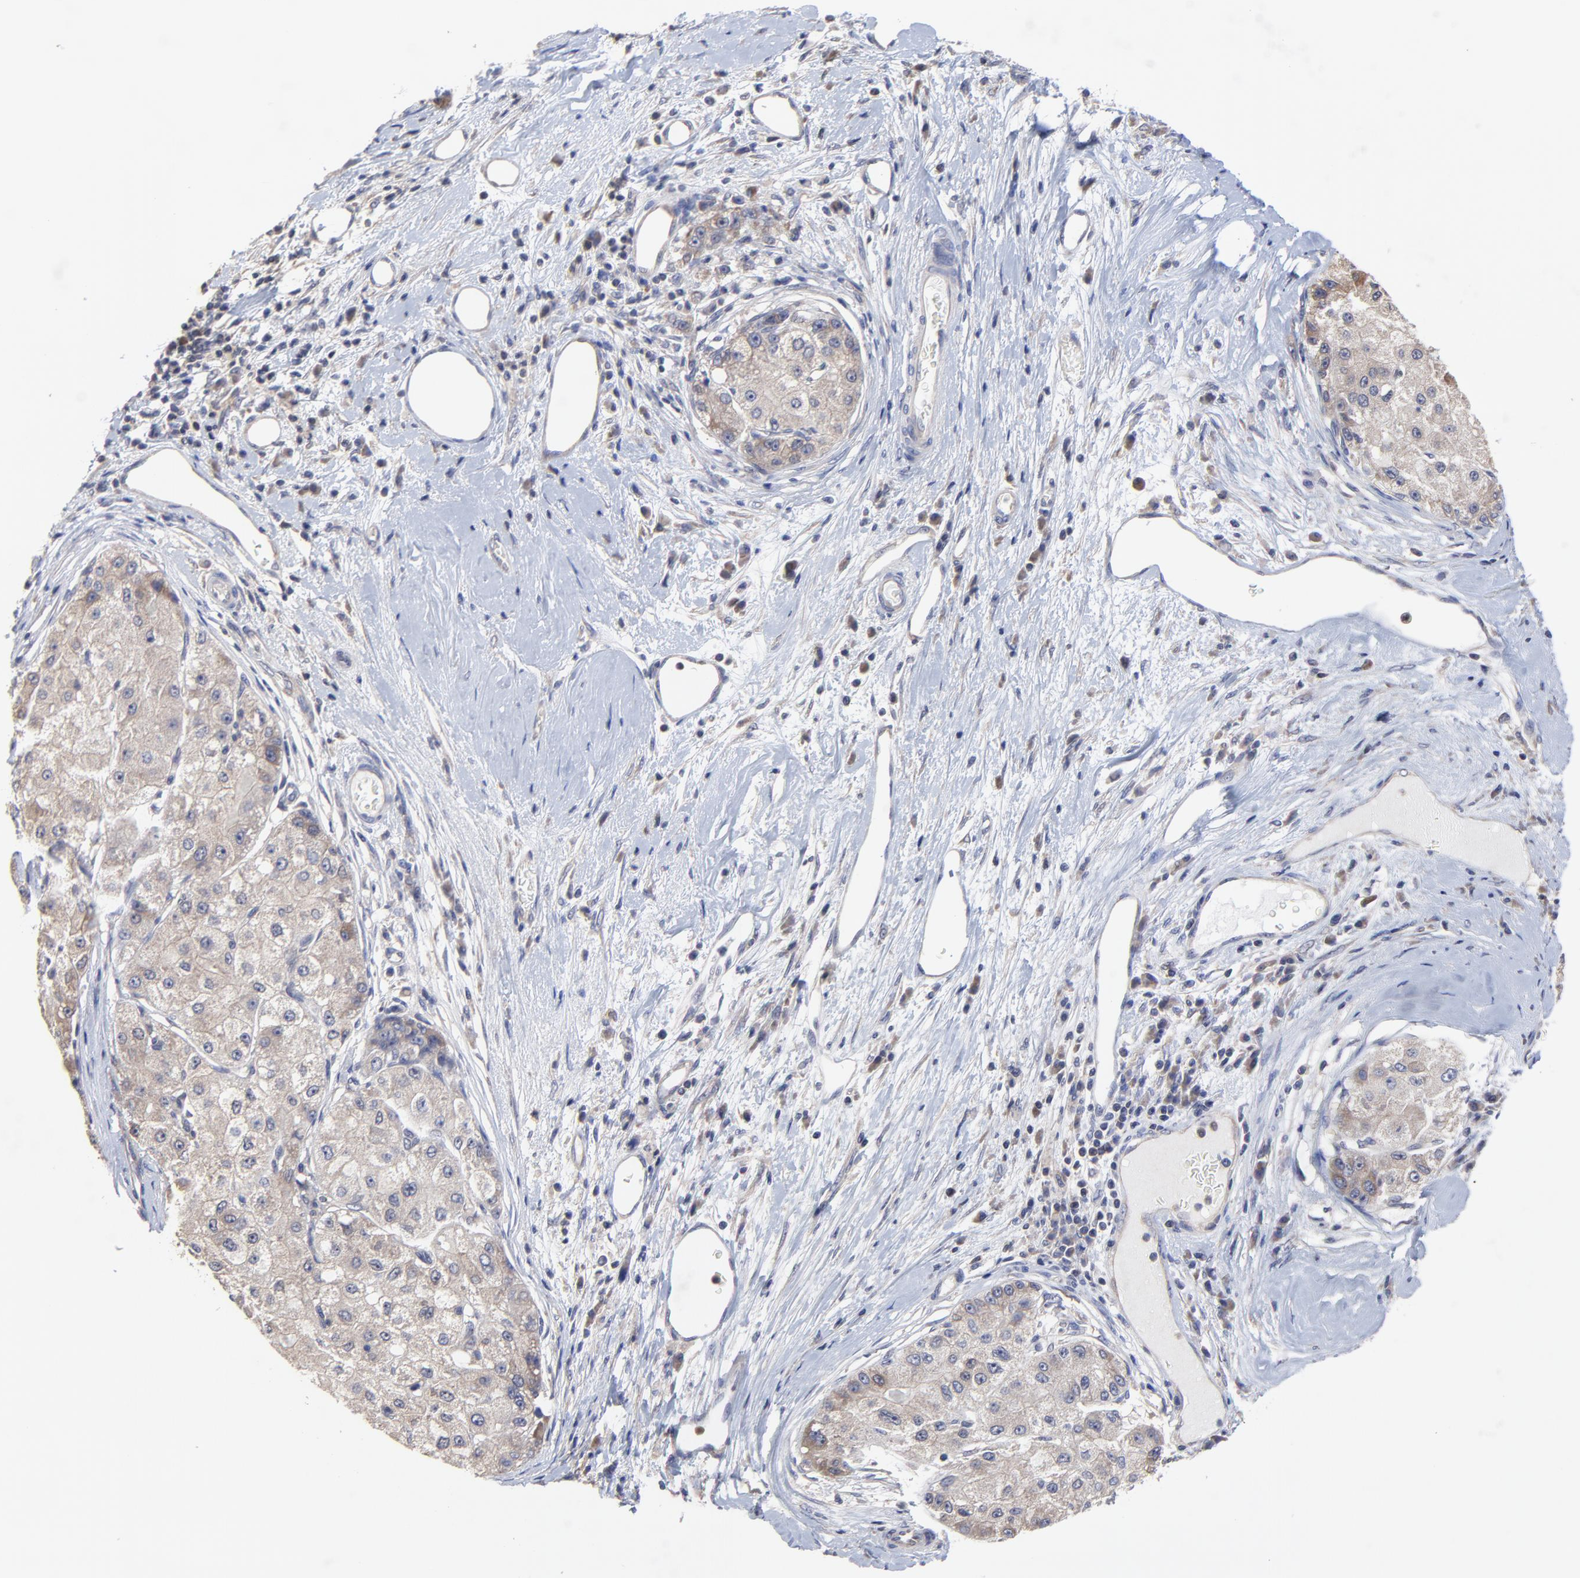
{"staining": {"intensity": "weak", "quantity": ">75%", "location": "cytoplasmic/membranous"}, "tissue": "liver cancer", "cell_type": "Tumor cells", "image_type": "cancer", "snomed": [{"axis": "morphology", "description": "Carcinoma, Hepatocellular, NOS"}, {"axis": "topography", "description": "Liver"}], "caption": "DAB (3,3'-diaminobenzidine) immunohistochemical staining of hepatocellular carcinoma (liver) displays weak cytoplasmic/membranous protein staining in approximately >75% of tumor cells.", "gene": "PCMT1", "patient": {"sex": "male", "age": 80}}